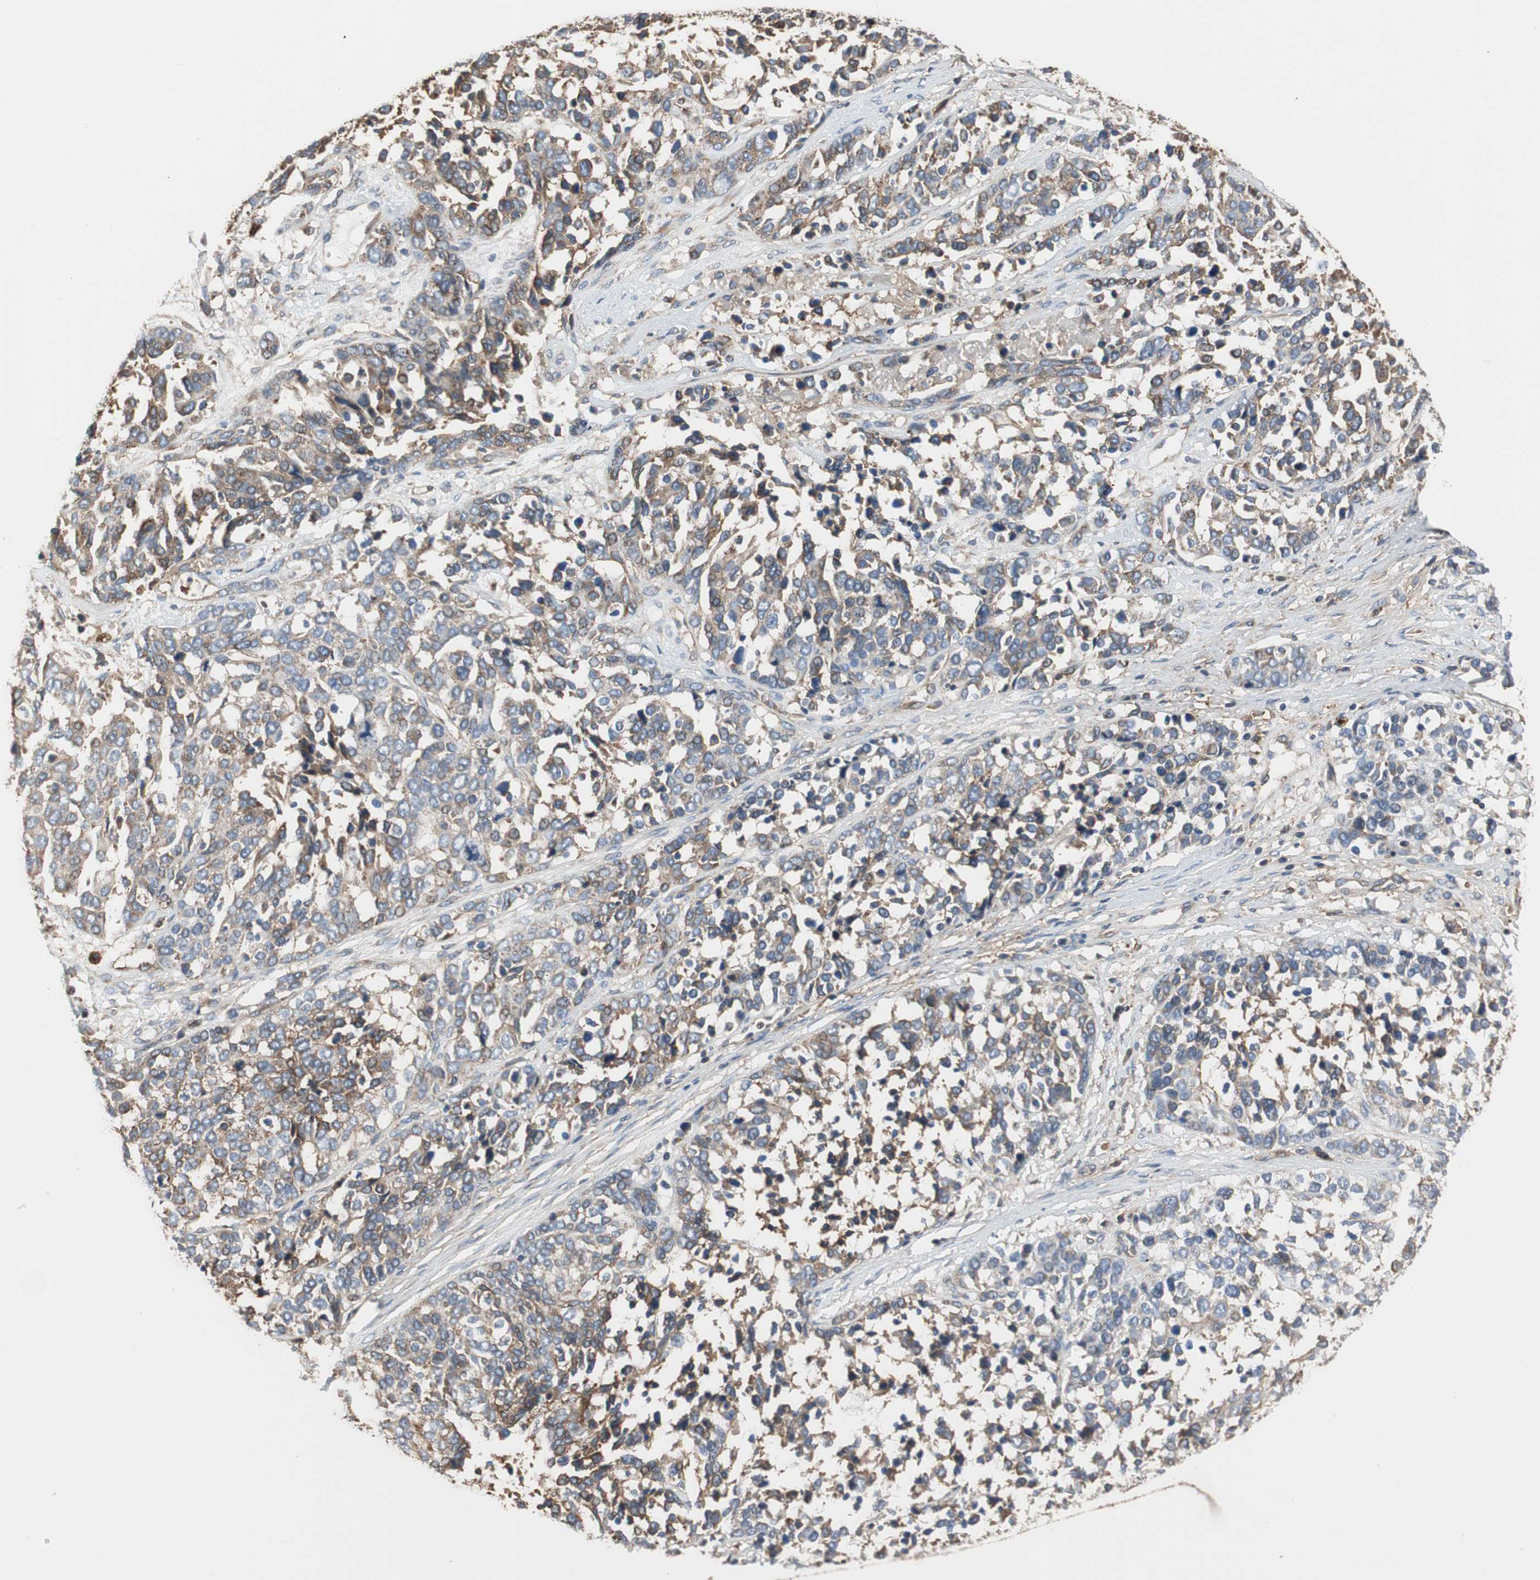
{"staining": {"intensity": "moderate", "quantity": "<25%", "location": "cytoplasmic/membranous"}, "tissue": "ovarian cancer", "cell_type": "Tumor cells", "image_type": "cancer", "snomed": [{"axis": "morphology", "description": "Cystadenocarcinoma, serous, NOS"}, {"axis": "topography", "description": "Ovary"}], "caption": "Protein expression analysis of serous cystadenocarcinoma (ovarian) shows moderate cytoplasmic/membranous positivity in about <25% of tumor cells. (DAB = brown stain, brightfield microscopy at high magnification).", "gene": "IL1RL1", "patient": {"sex": "female", "age": 44}}